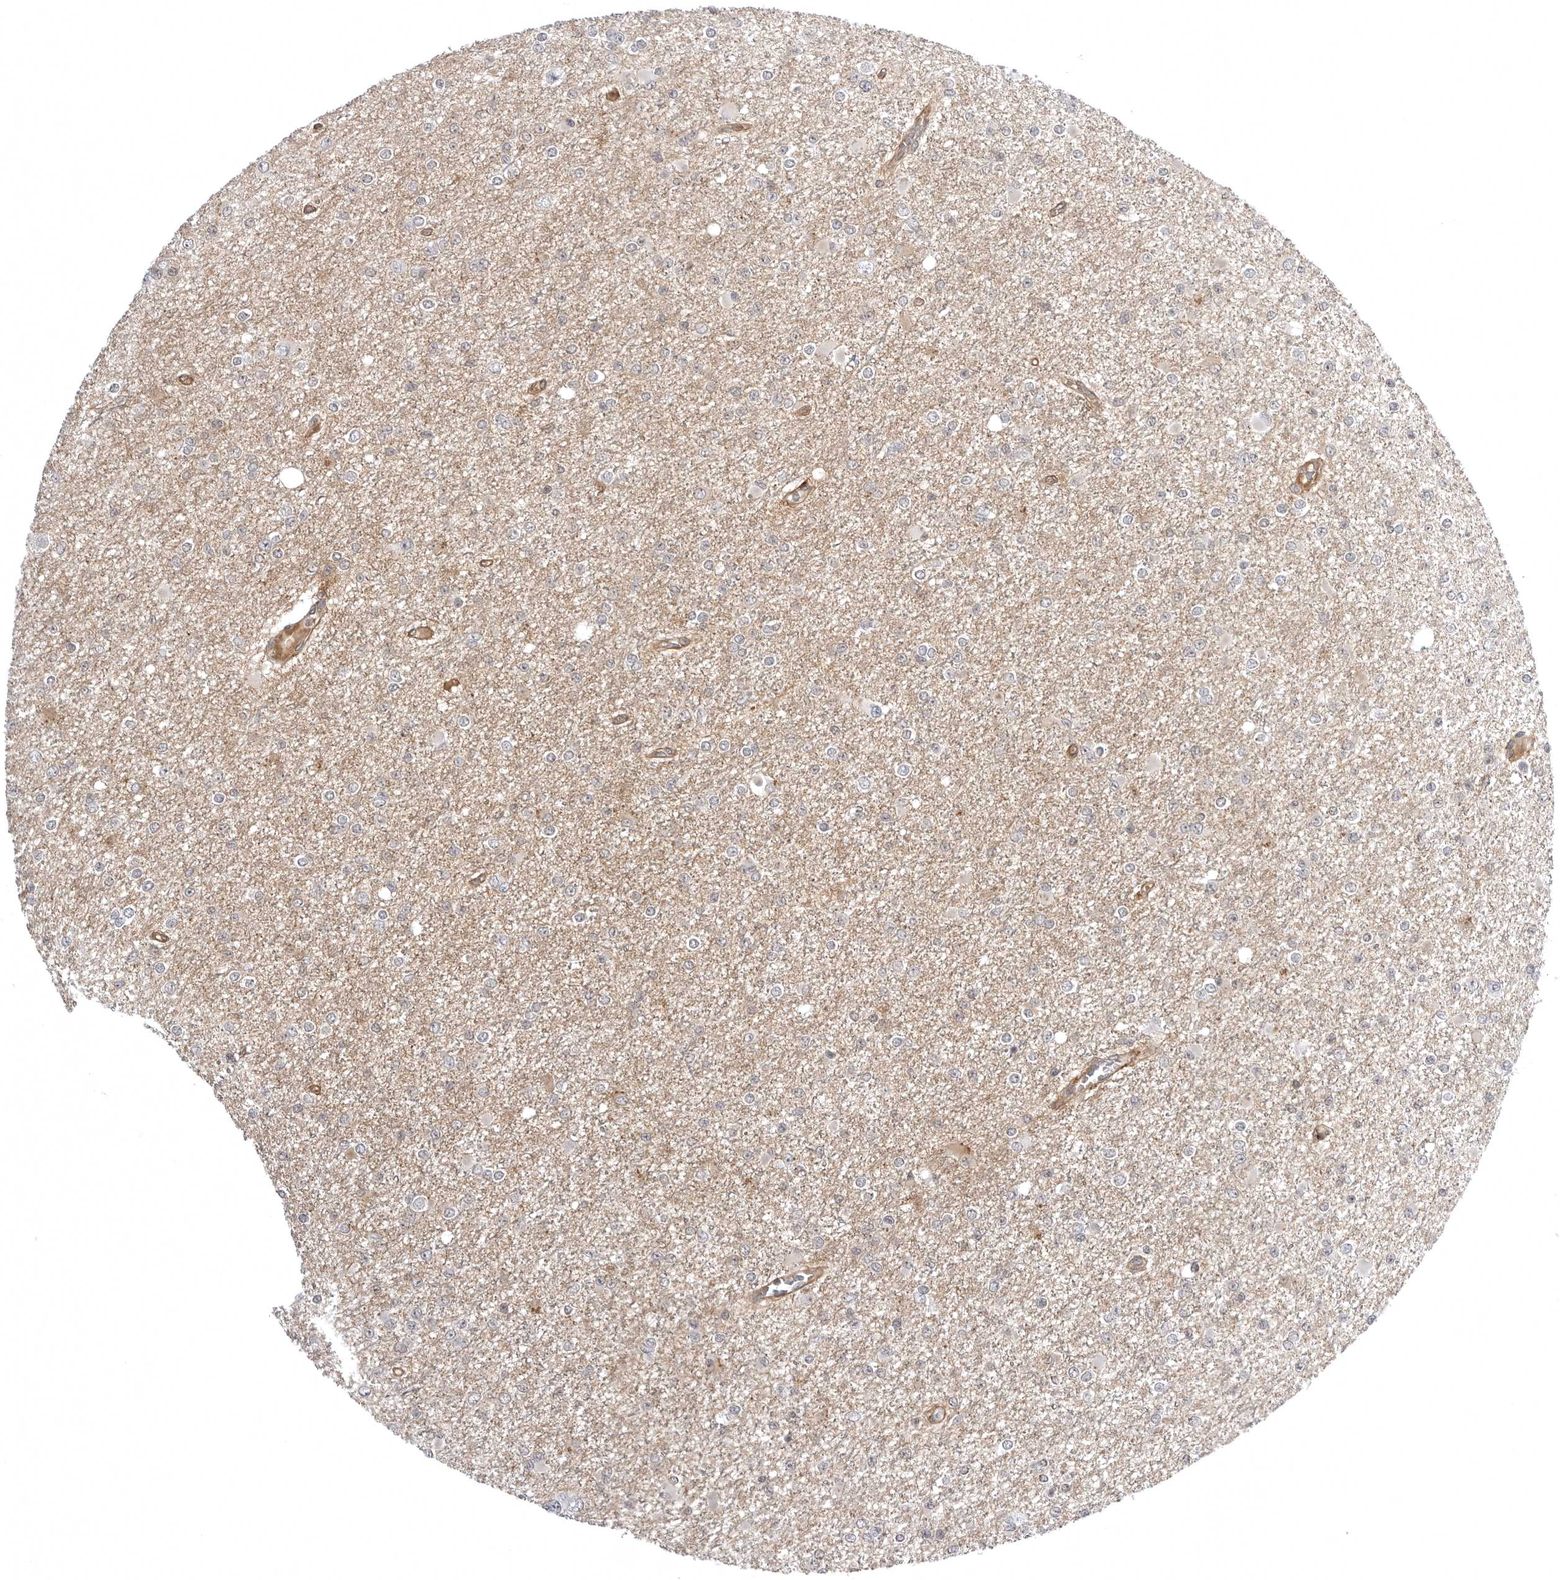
{"staining": {"intensity": "negative", "quantity": "none", "location": "none"}, "tissue": "glioma", "cell_type": "Tumor cells", "image_type": "cancer", "snomed": [{"axis": "morphology", "description": "Glioma, malignant, Low grade"}, {"axis": "topography", "description": "Brain"}], "caption": "Tumor cells are negative for brown protein staining in glioma.", "gene": "ARL5A", "patient": {"sex": "female", "age": 22}}